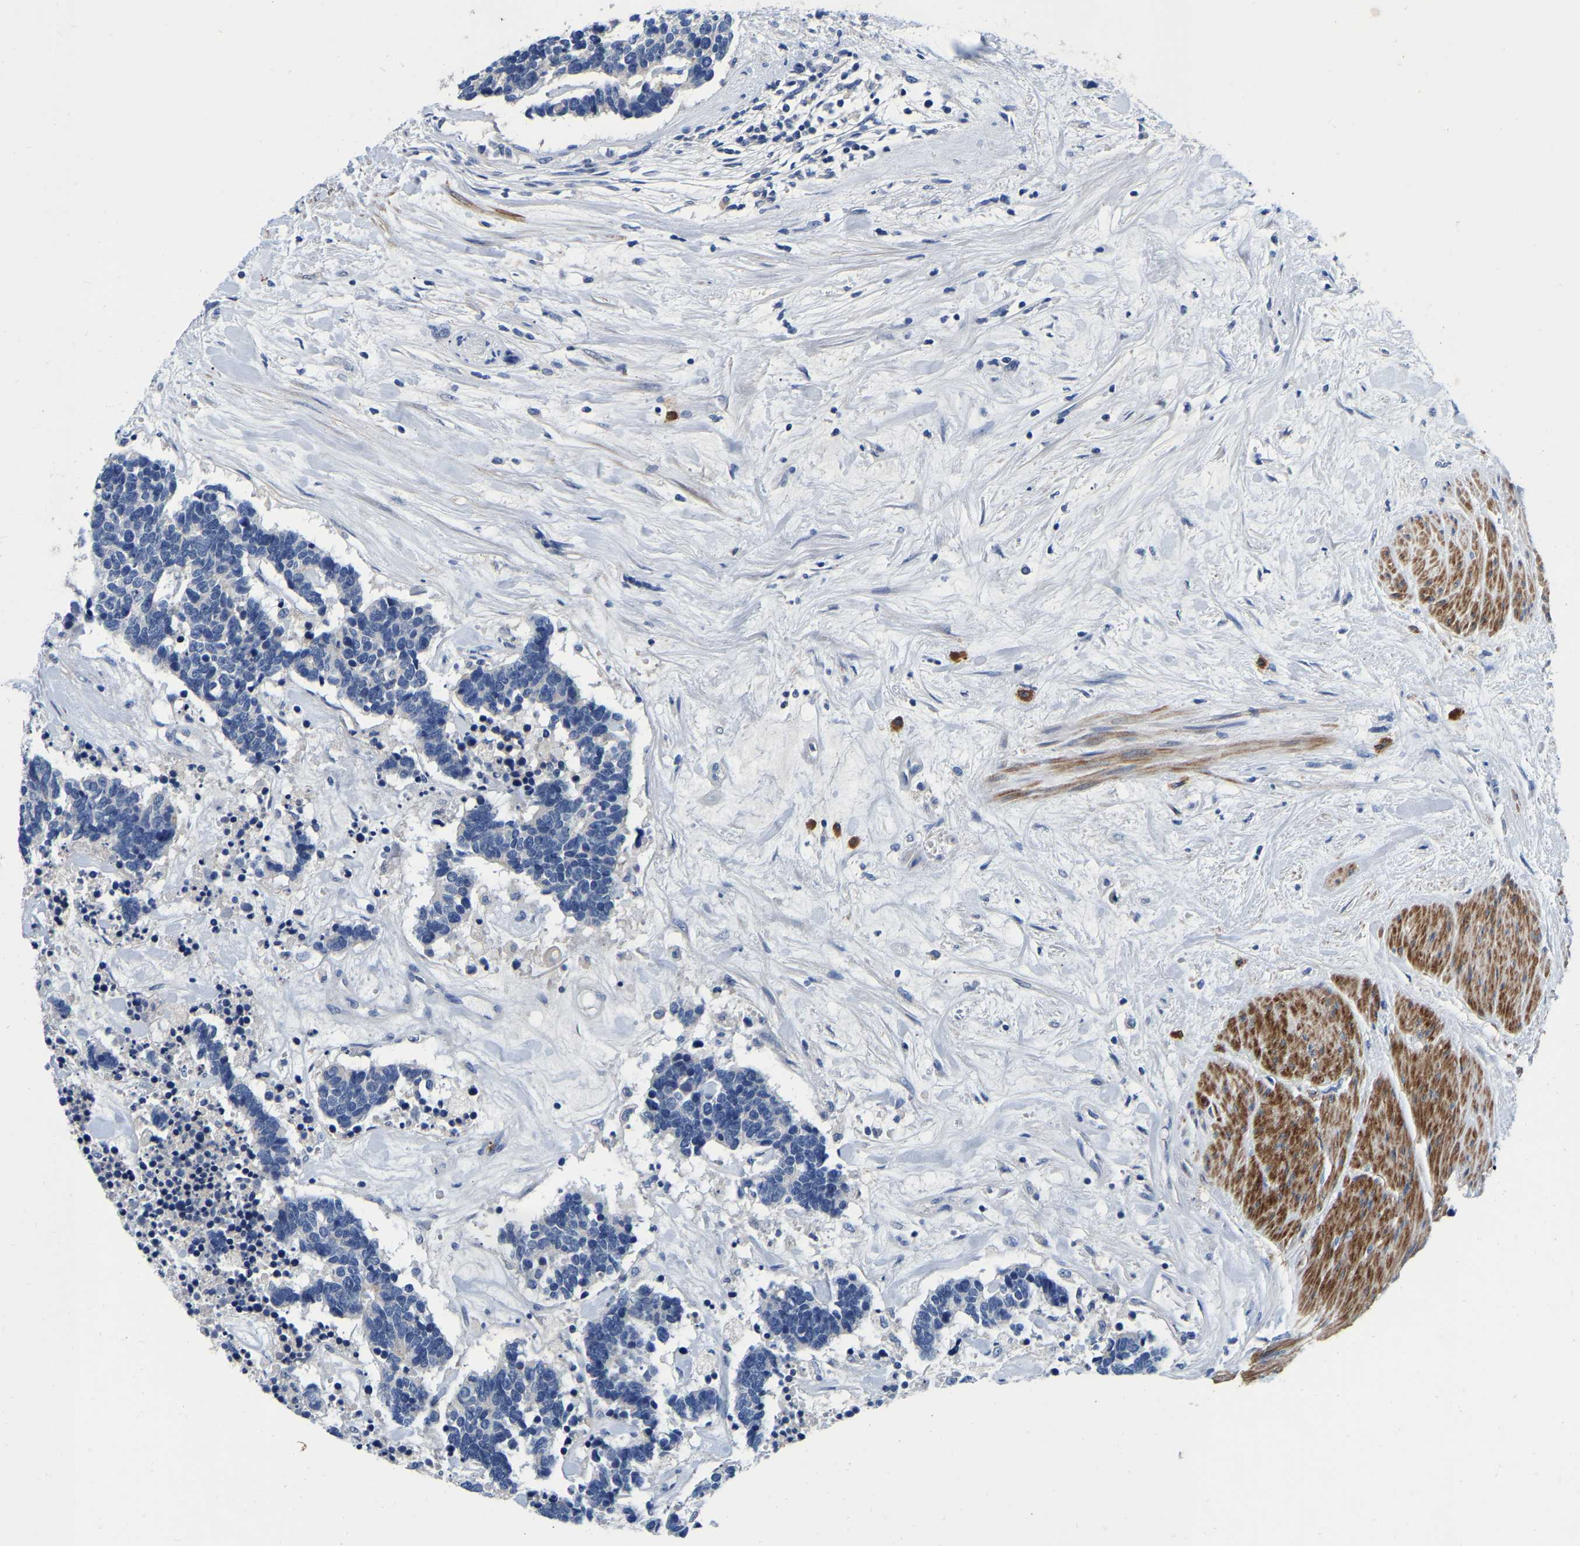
{"staining": {"intensity": "negative", "quantity": "none", "location": "none"}, "tissue": "carcinoid", "cell_type": "Tumor cells", "image_type": "cancer", "snomed": [{"axis": "morphology", "description": "Carcinoma, NOS"}, {"axis": "morphology", "description": "Carcinoid, malignant, NOS"}, {"axis": "topography", "description": "Urinary bladder"}], "caption": "DAB immunohistochemical staining of carcinoid exhibits no significant staining in tumor cells.", "gene": "RAB27B", "patient": {"sex": "male", "age": 57}}